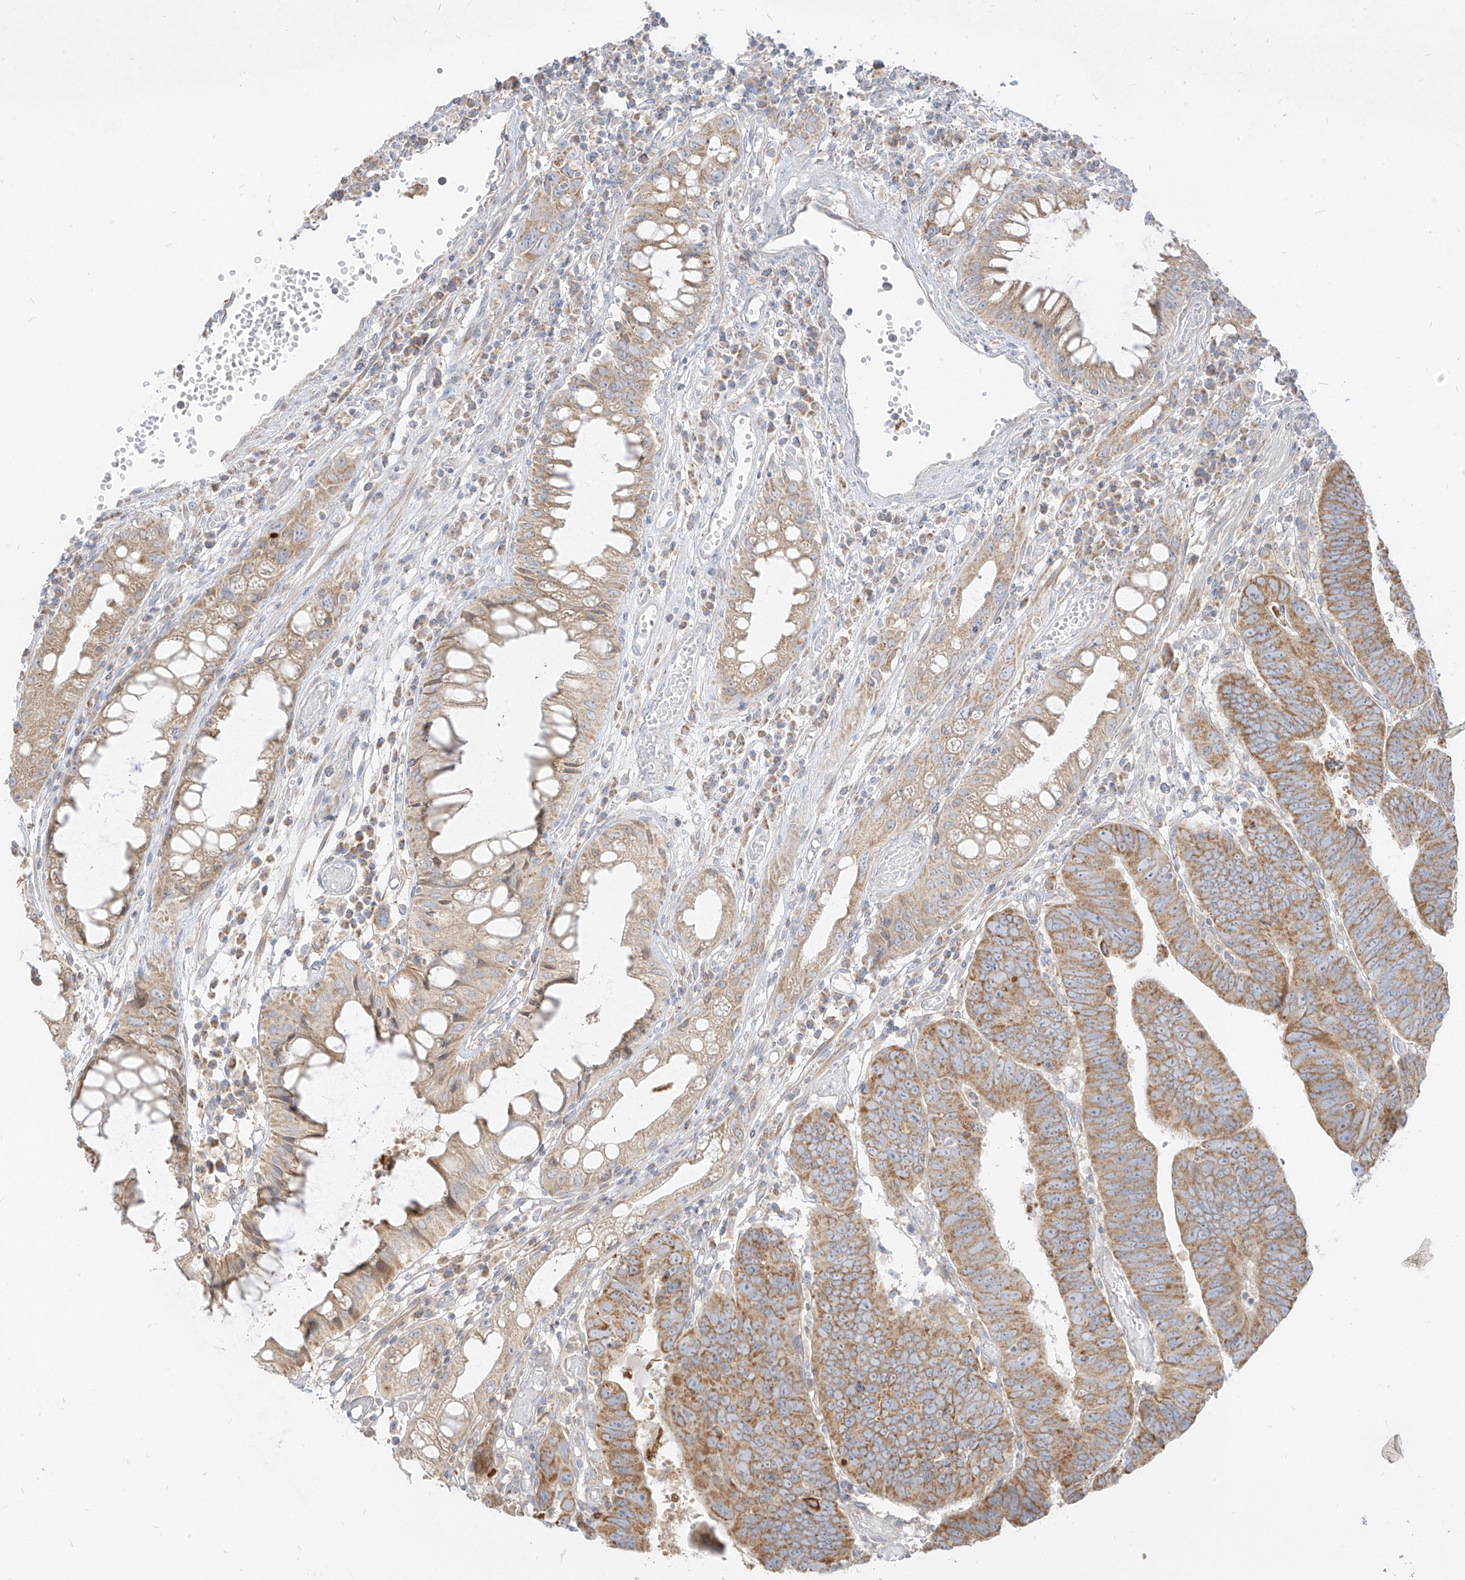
{"staining": {"intensity": "moderate", "quantity": ">75%", "location": "cytoplasmic/membranous"}, "tissue": "colorectal cancer", "cell_type": "Tumor cells", "image_type": "cancer", "snomed": [{"axis": "morphology", "description": "Adenocarcinoma, NOS"}, {"axis": "topography", "description": "Rectum"}], "caption": "Colorectal adenocarcinoma tissue shows moderate cytoplasmic/membranous positivity in about >75% of tumor cells", "gene": "ZIM3", "patient": {"sex": "female", "age": 65}}